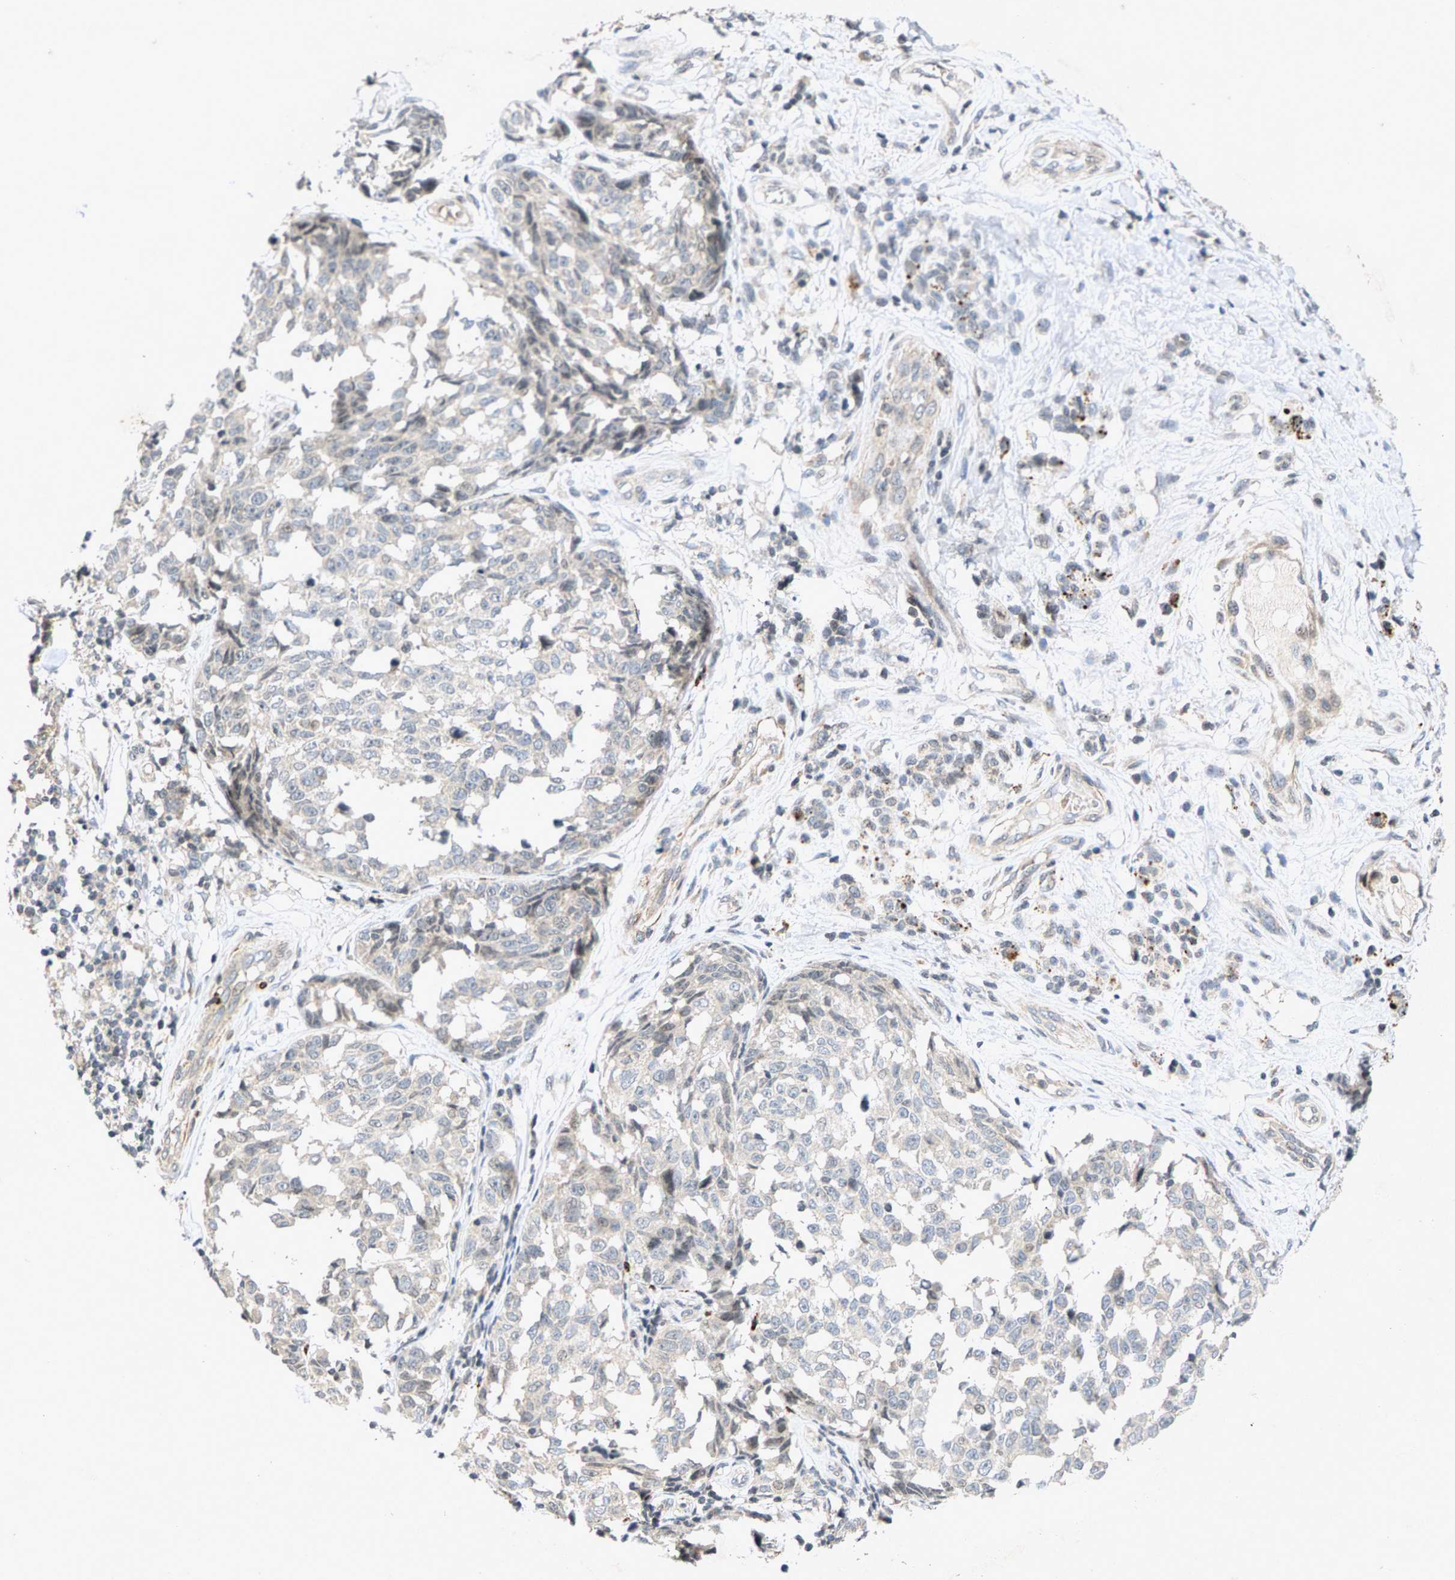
{"staining": {"intensity": "negative", "quantity": "none", "location": "none"}, "tissue": "melanoma", "cell_type": "Tumor cells", "image_type": "cancer", "snomed": [{"axis": "morphology", "description": "Malignant melanoma, NOS"}, {"axis": "topography", "description": "Skin"}], "caption": "IHC of human melanoma displays no staining in tumor cells. (Stains: DAB immunohistochemistry (IHC) with hematoxylin counter stain, Microscopy: brightfield microscopy at high magnification).", "gene": "ZPR1", "patient": {"sex": "female", "age": 64}}